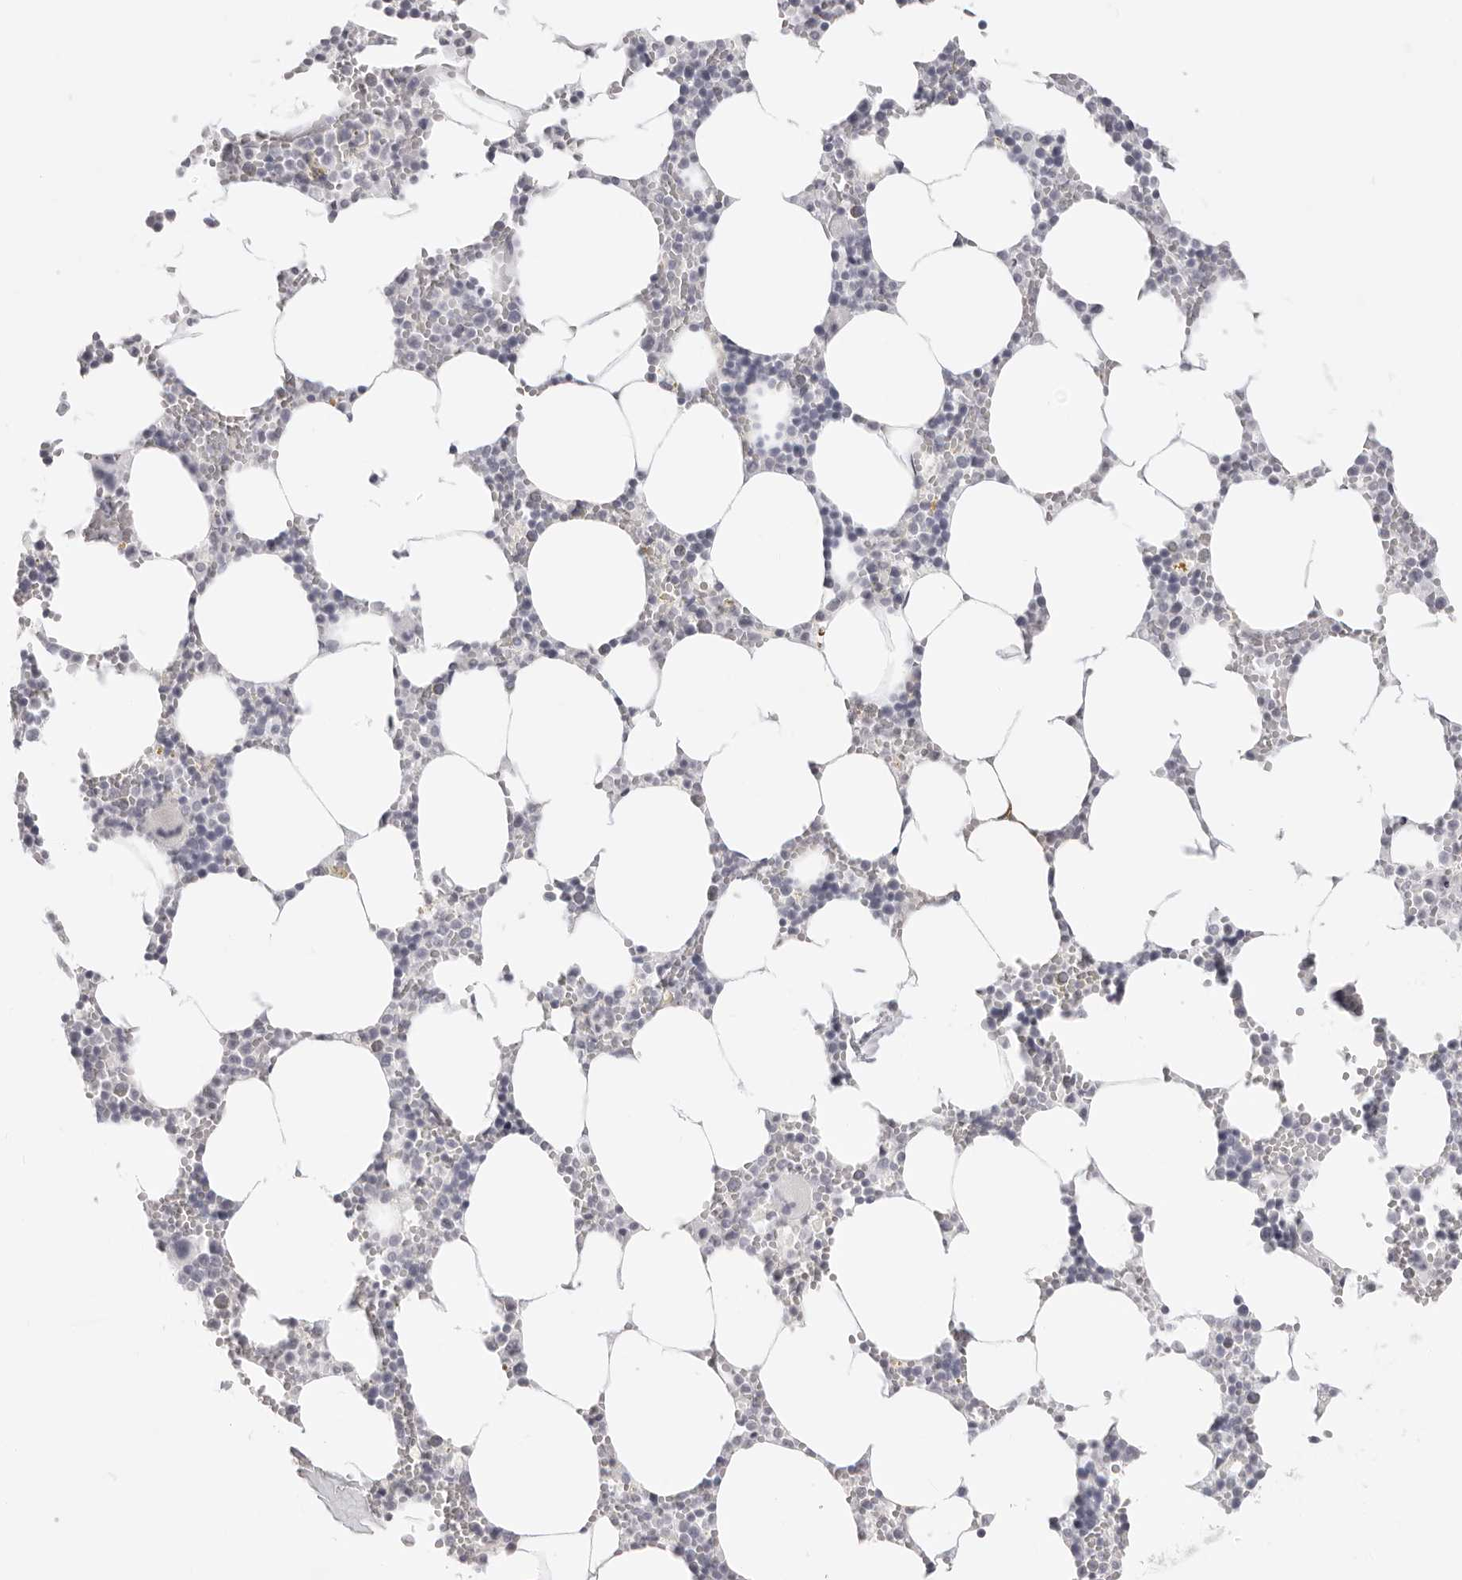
{"staining": {"intensity": "negative", "quantity": "none", "location": "none"}, "tissue": "bone marrow", "cell_type": "Hematopoietic cells", "image_type": "normal", "snomed": [{"axis": "morphology", "description": "Normal tissue, NOS"}, {"axis": "topography", "description": "Bone marrow"}], "caption": "Immunohistochemistry of benign human bone marrow exhibits no expression in hematopoietic cells.", "gene": "CST5", "patient": {"sex": "male", "age": 70}}